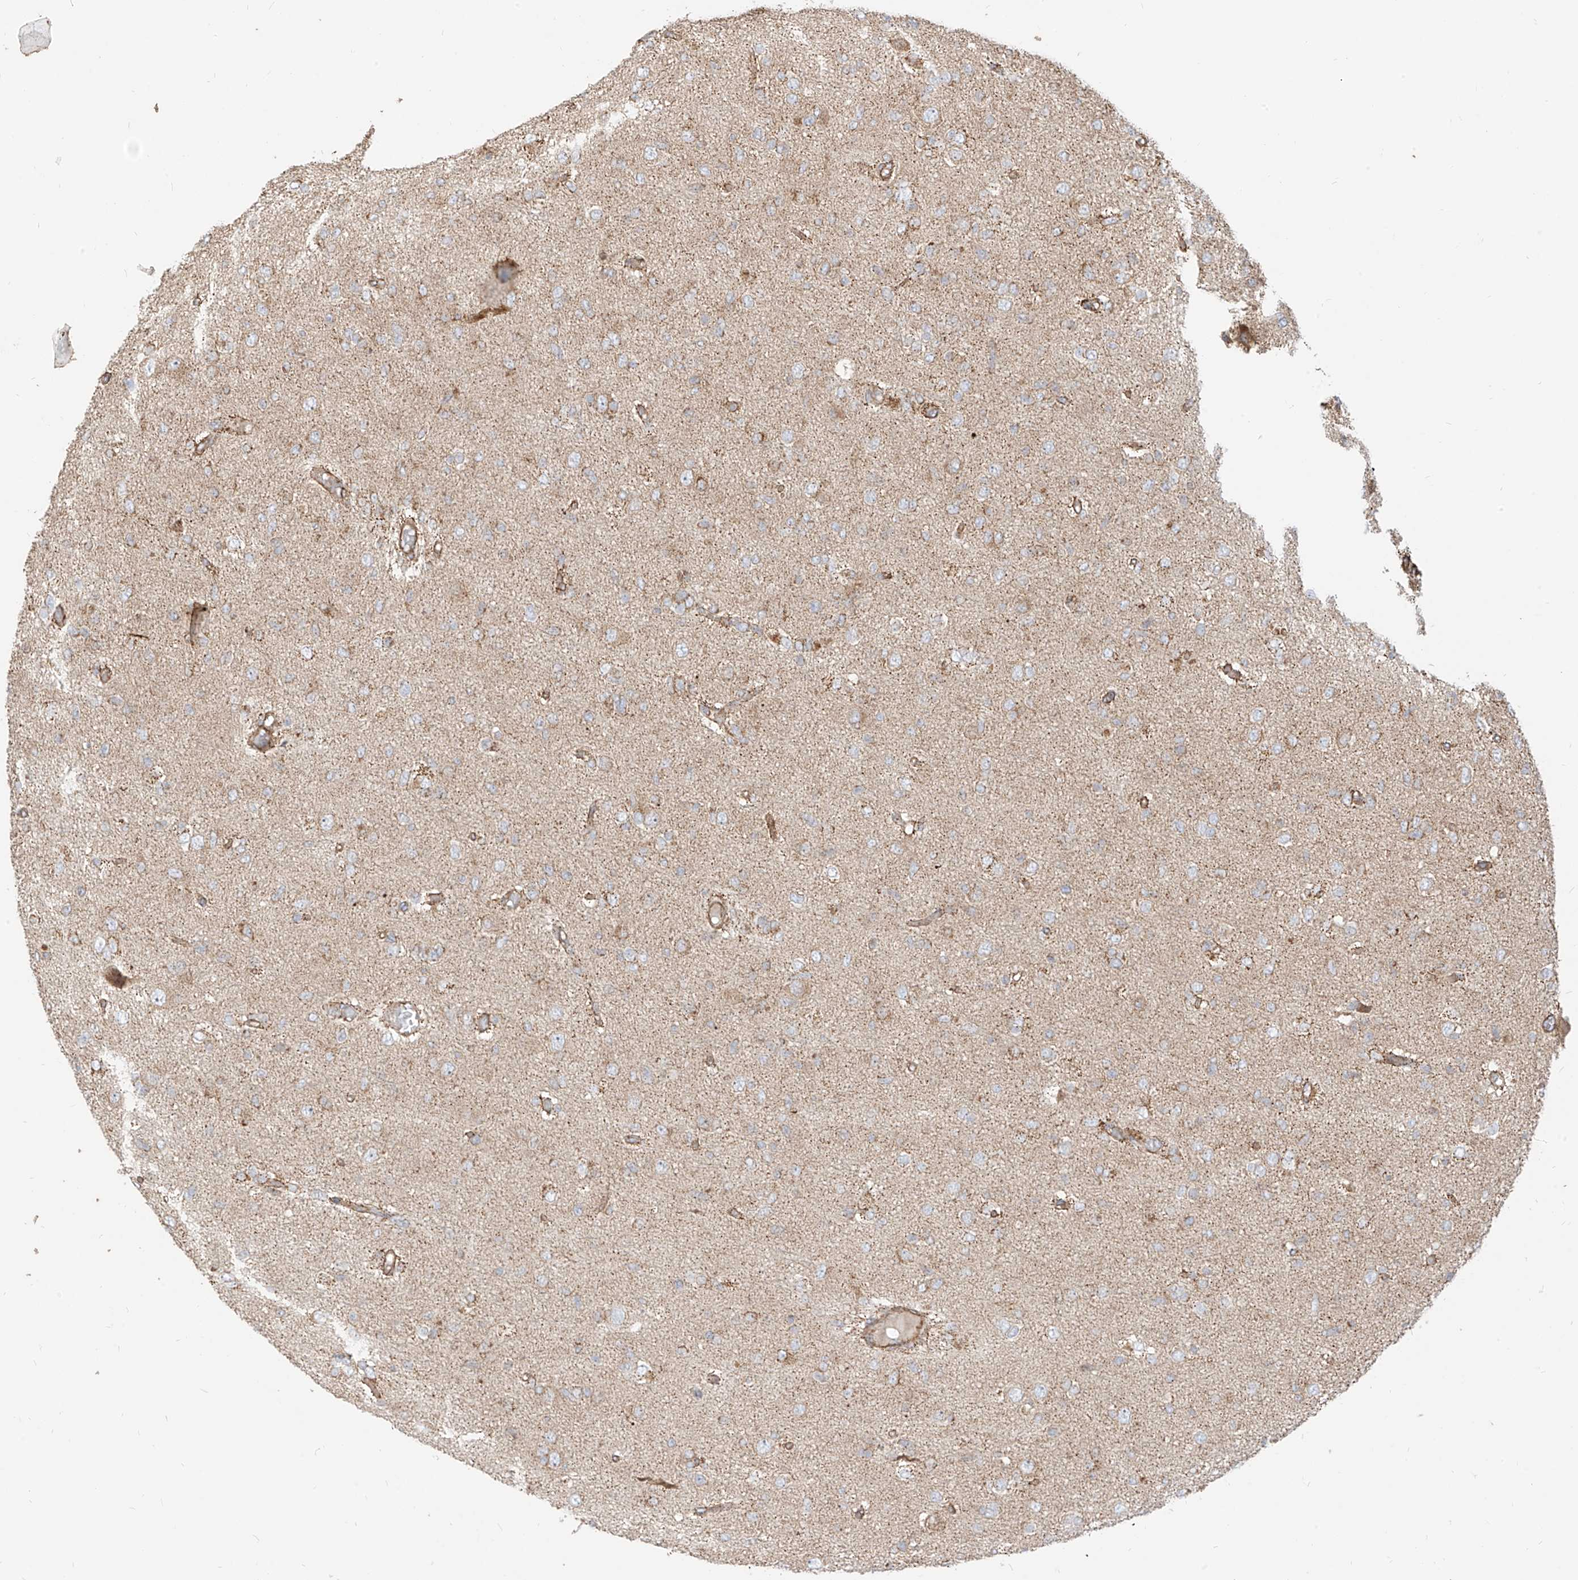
{"staining": {"intensity": "moderate", "quantity": "<25%", "location": "cytoplasmic/membranous"}, "tissue": "glioma", "cell_type": "Tumor cells", "image_type": "cancer", "snomed": [{"axis": "morphology", "description": "Glioma, malignant, High grade"}, {"axis": "topography", "description": "Brain"}], "caption": "A histopathology image of human malignant glioma (high-grade) stained for a protein exhibits moderate cytoplasmic/membranous brown staining in tumor cells.", "gene": "PLCL1", "patient": {"sex": "female", "age": 59}}